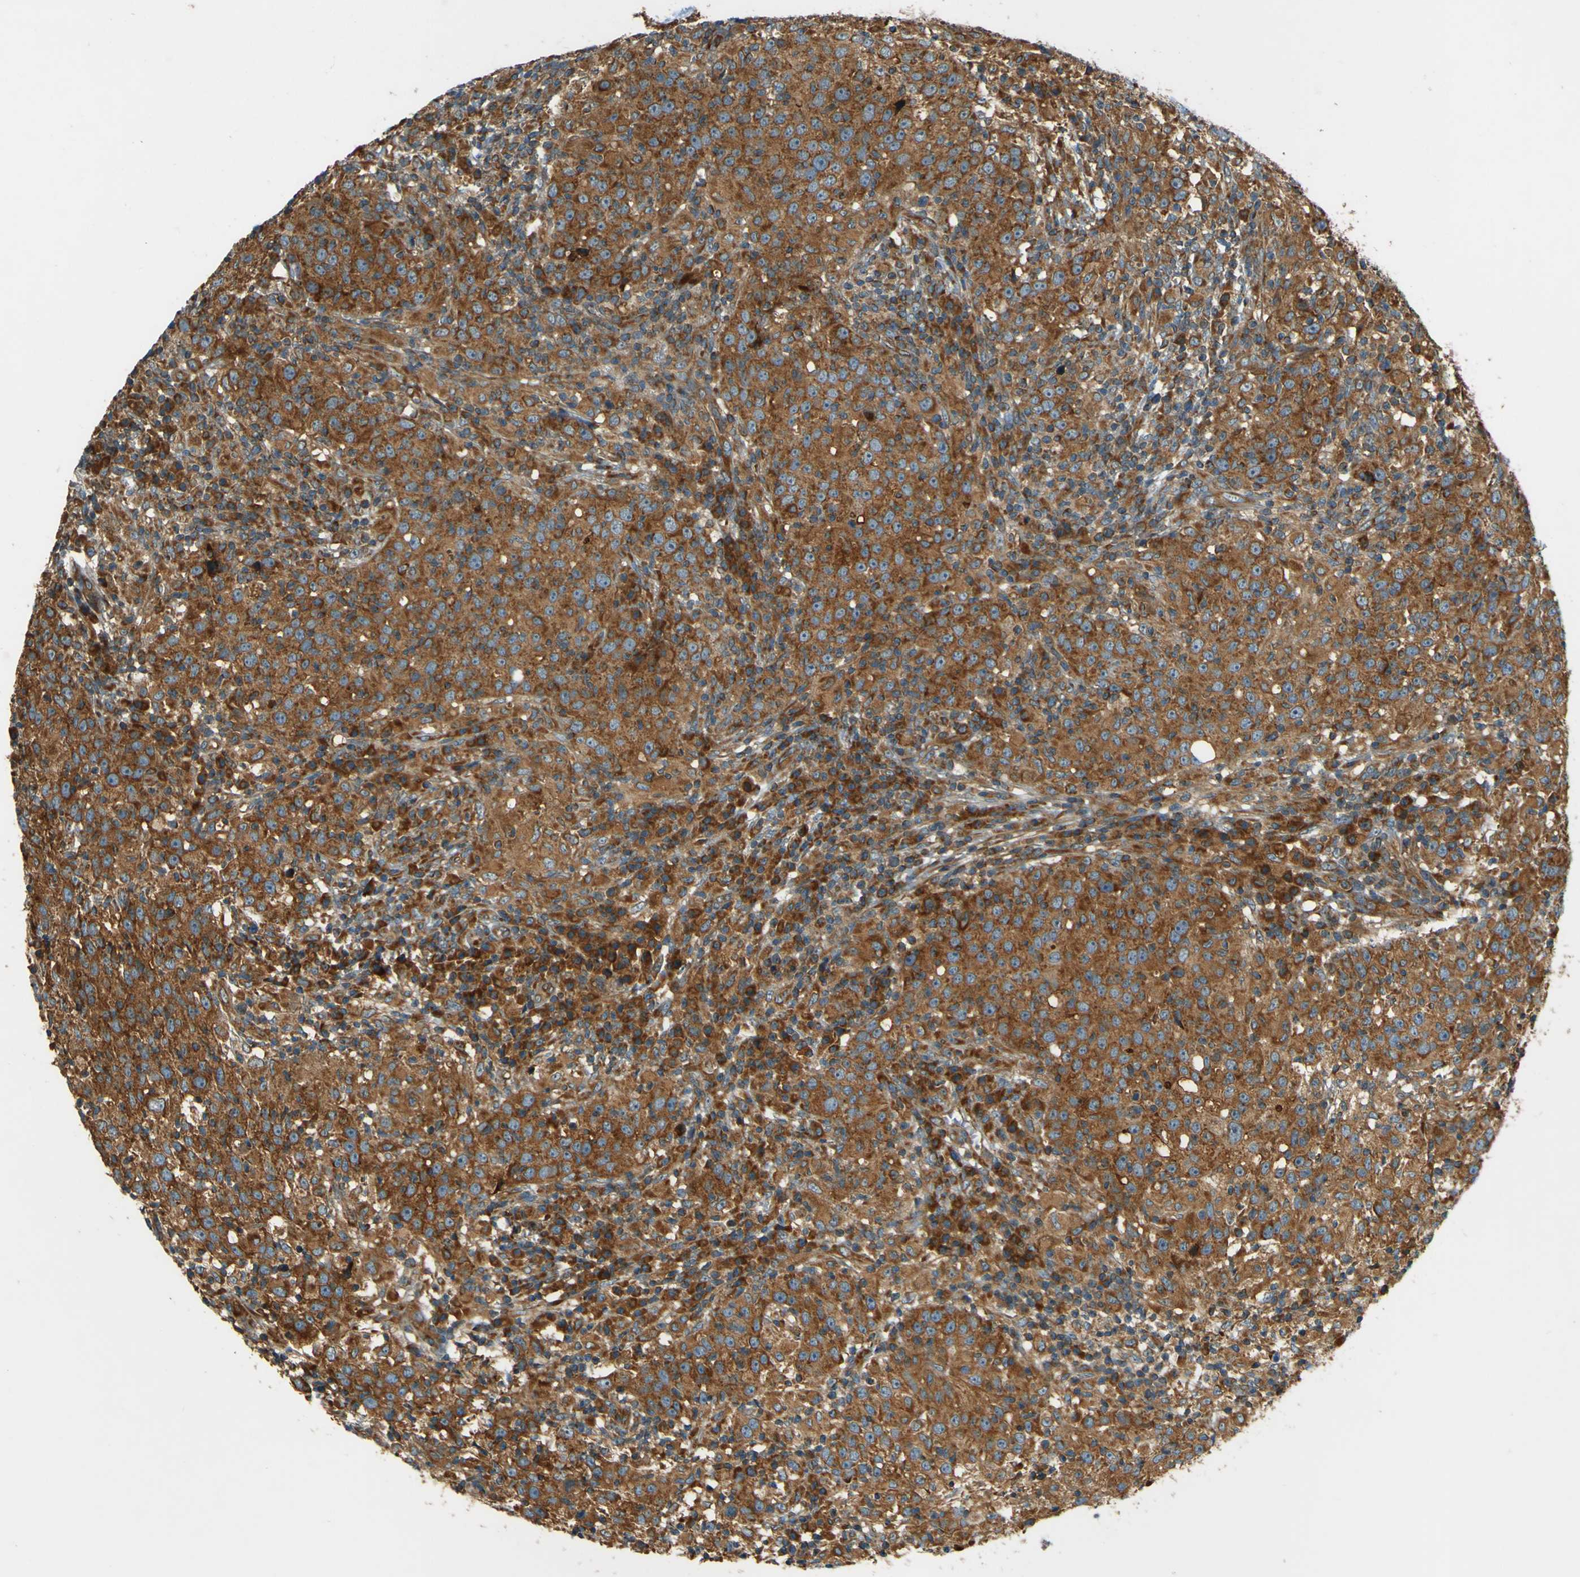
{"staining": {"intensity": "strong", "quantity": ">75%", "location": "cytoplasmic/membranous"}, "tissue": "head and neck cancer", "cell_type": "Tumor cells", "image_type": "cancer", "snomed": [{"axis": "morphology", "description": "Adenocarcinoma, NOS"}, {"axis": "topography", "description": "Salivary gland"}, {"axis": "topography", "description": "Head-Neck"}], "caption": "About >75% of tumor cells in human head and neck cancer reveal strong cytoplasmic/membranous protein positivity as visualized by brown immunohistochemical staining.", "gene": "DNAJC5", "patient": {"sex": "female", "age": 65}}